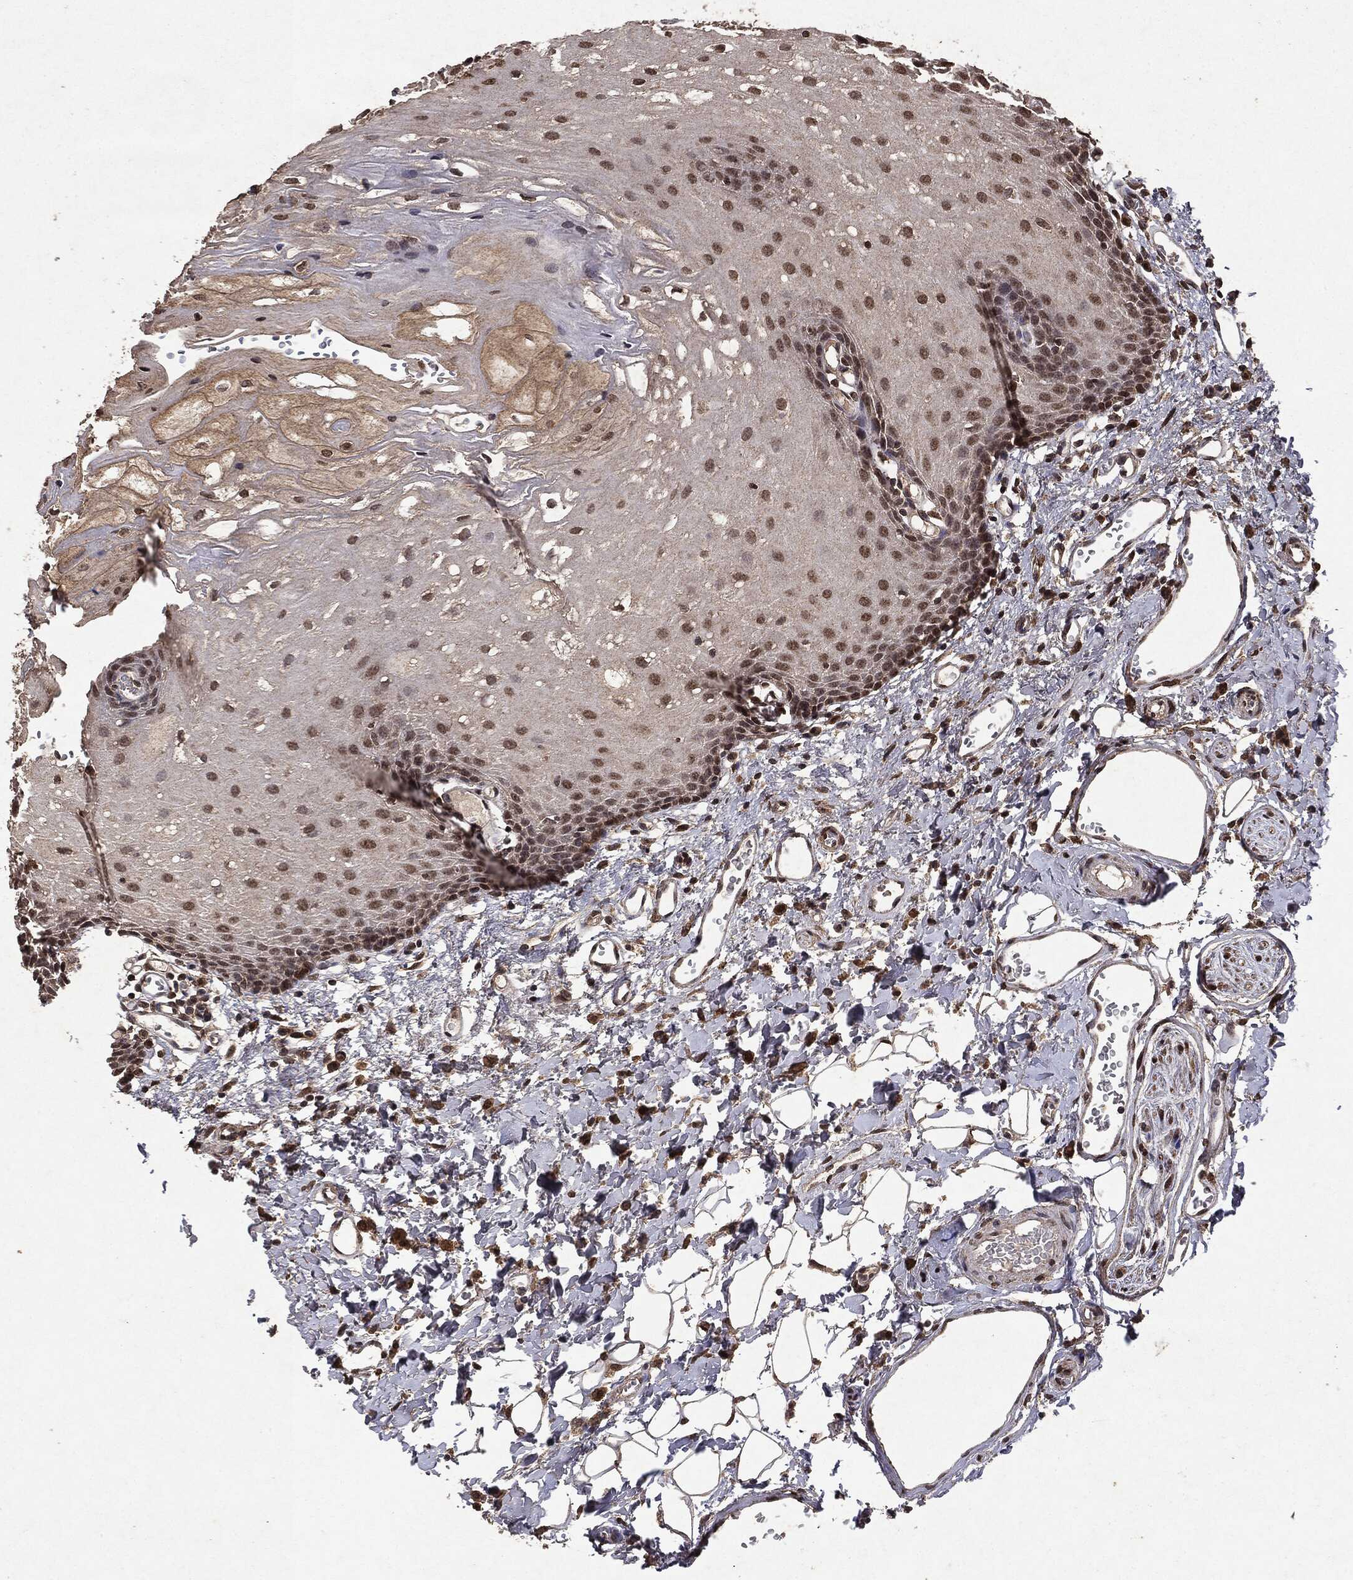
{"staining": {"intensity": "moderate", "quantity": "25%-75%", "location": "nuclear"}, "tissue": "oral mucosa", "cell_type": "Squamous epithelial cells", "image_type": "normal", "snomed": [{"axis": "morphology", "description": "Normal tissue, NOS"}, {"axis": "morphology", "description": "Squamous cell carcinoma, NOS"}, {"axis": "topography", "description": "Oral tissue"}, {"axis": "topography", "description": "Head-Neck"}], "caption": "Squamous epithelial cells reveal moderate nuclear staining in approximately 25%-75% of cells in benign oral mucosa. (DAB (3,3'-diaminobenzidine) IHC, brown staining for protein, blue staining for nuclei).", "gene": "PEBP1", "patient": {"sex": "female", "age": 70}}